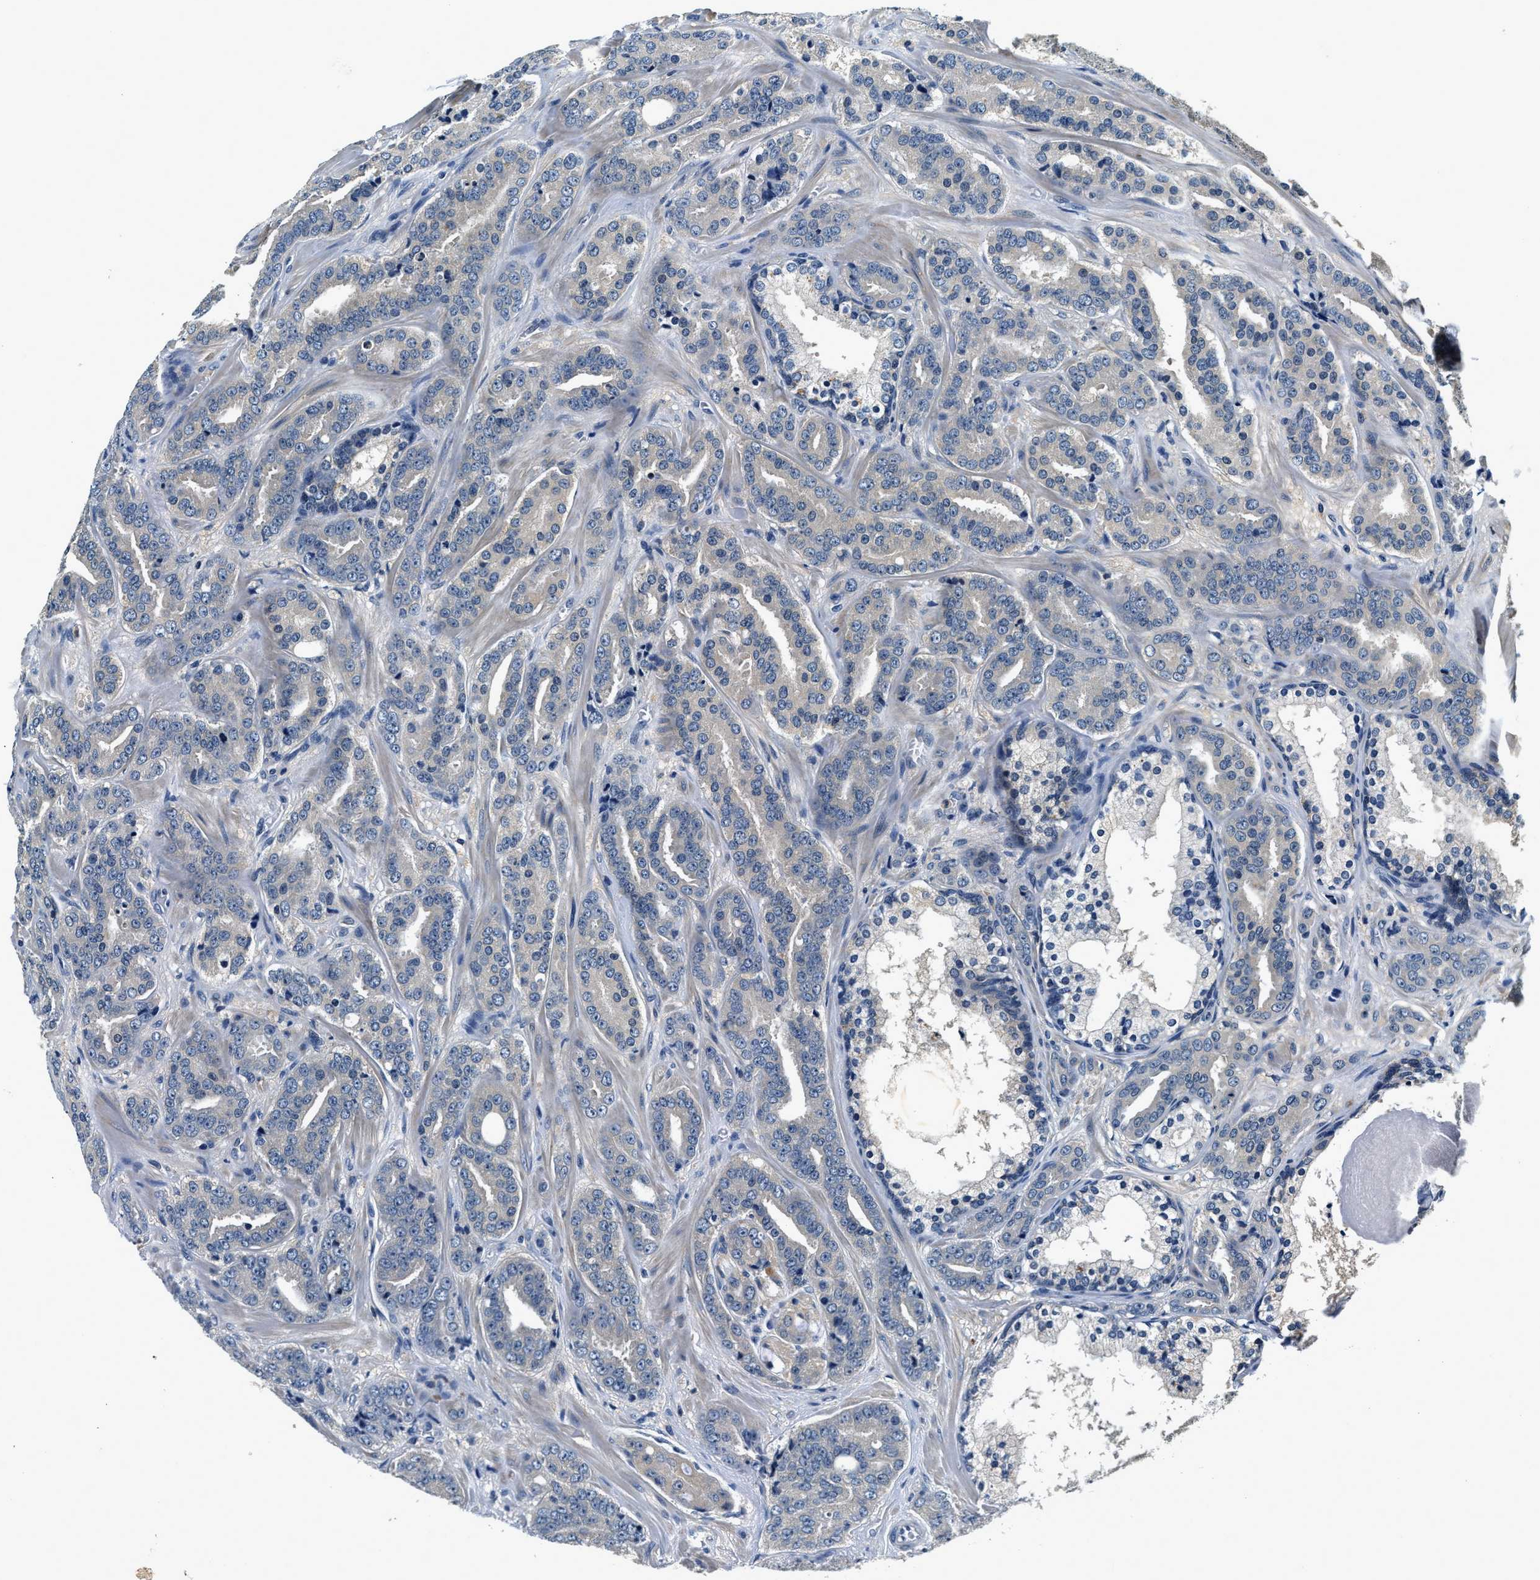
{"staining": {"intensity": "negative", "quantity": "none", "location": "none"}, "tissue": "prostate cancer", "cell_type": "Tumor cells", "image_type": "cancer", "snomed": [{"axis": "morphology", "description": "Adenocarcinoma, High grade"}, {"axis": "topography", "description": "Prostate"}], "caption": "IHC image of neoplastic tissue: prostate cancer (high-grade adenocarcinoma) stained with DAB exhibits no significant protein staining in tumor cells.", "gene": "RESF1", "patient": {"sex": "male", "age": 60}}